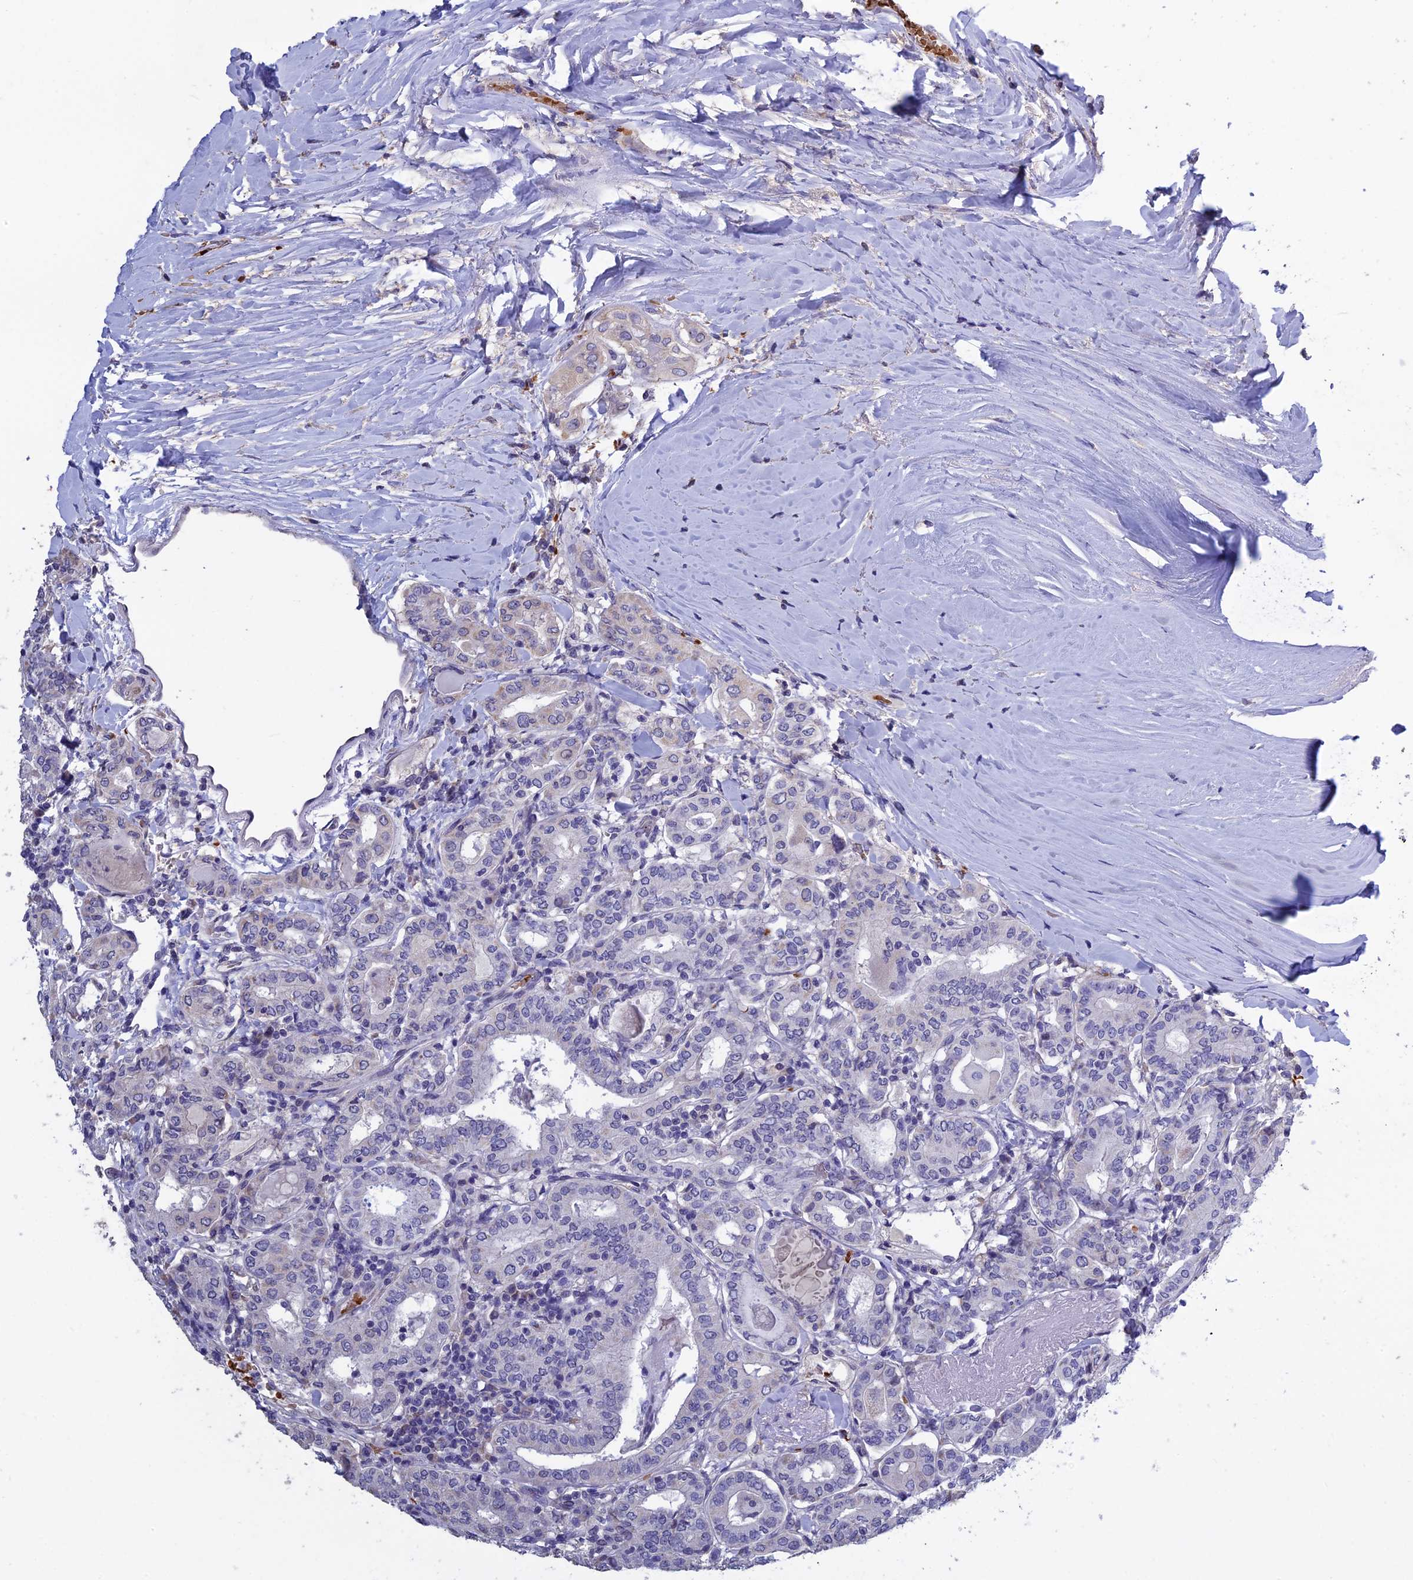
{"staining": {"intensity": "negative", "quantity": "none", "location": "none"}, "tissue": "thyroid cancer", "cell_type": "Tumor cells", "image_type": "cancer", "snomed": [{"axis": "morphology", "description": "Papillary adenocarcinoma, NOS"}, {"axis": "topography", "description": "Thyroid gland"}], "caption": "This is an immunohistochemistry (IHC) micrograph of thyroid papillary adenocarcinoma. There is no expression in tumor cells.", "gene": "KNOP1", "patient": {"sex": "female", "age": 72}}